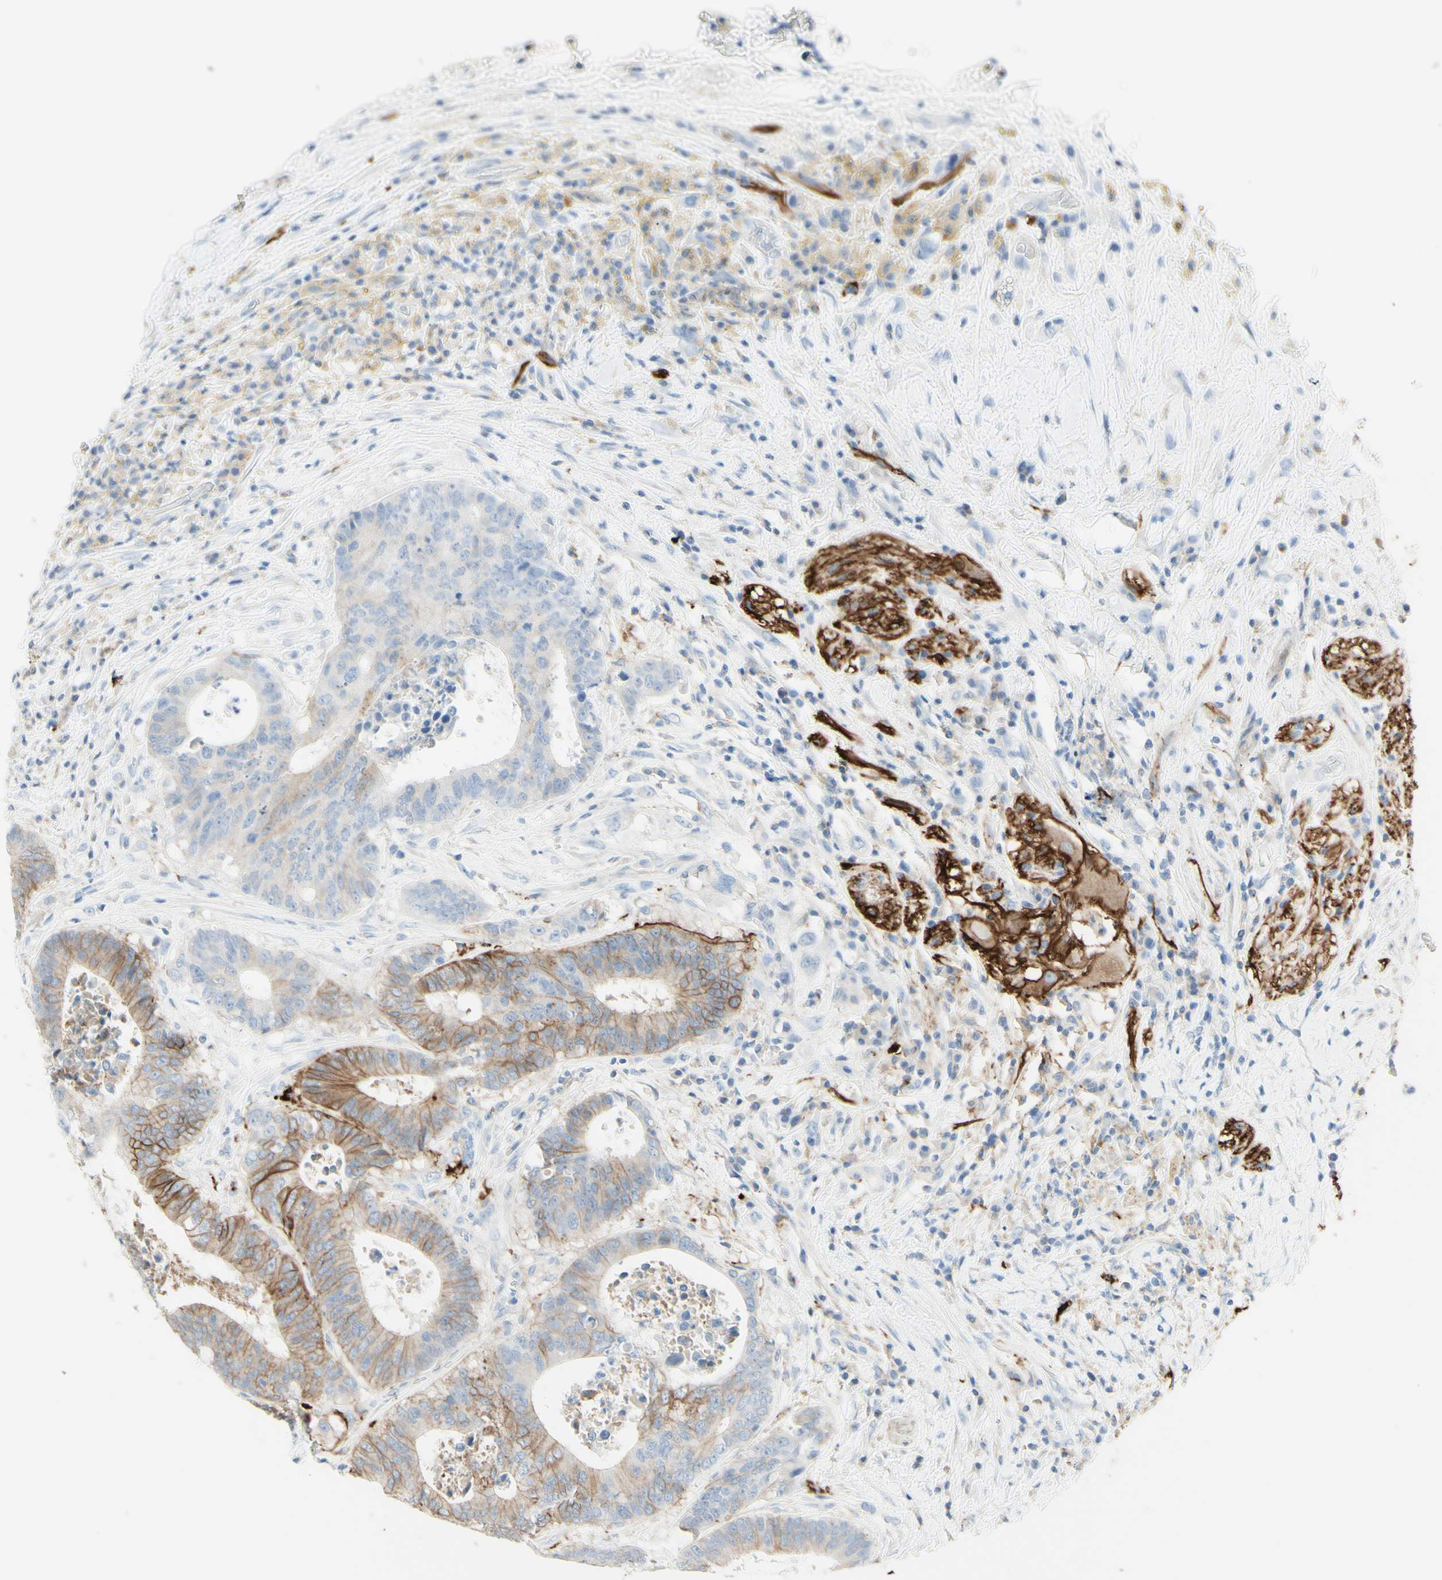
{"staining": {"intensity": "moderate", "quantity": "25%-75%", "location": "cytoplasmic/membranous"}, "tissue": "colorectal cancer", "cell_type": "Tumor cells", "image_type": "cancer", "snomed": [{"axis": "morphology", "description": "Adenocarcinoma, NOS"}, {"axis": "topography", "description": "Rectum"}], "caption": "The immunohistochemical stain labels moderate cytoplasmic/membranous expression in tumor cells of colorectal cancer tissue. (DAB (3,3'-diaminobenzidine) = brown stain, brightfield microscopy at high magnification).", "gene": "ALCAM", "patient": {"sex": "male", "age": 72}}